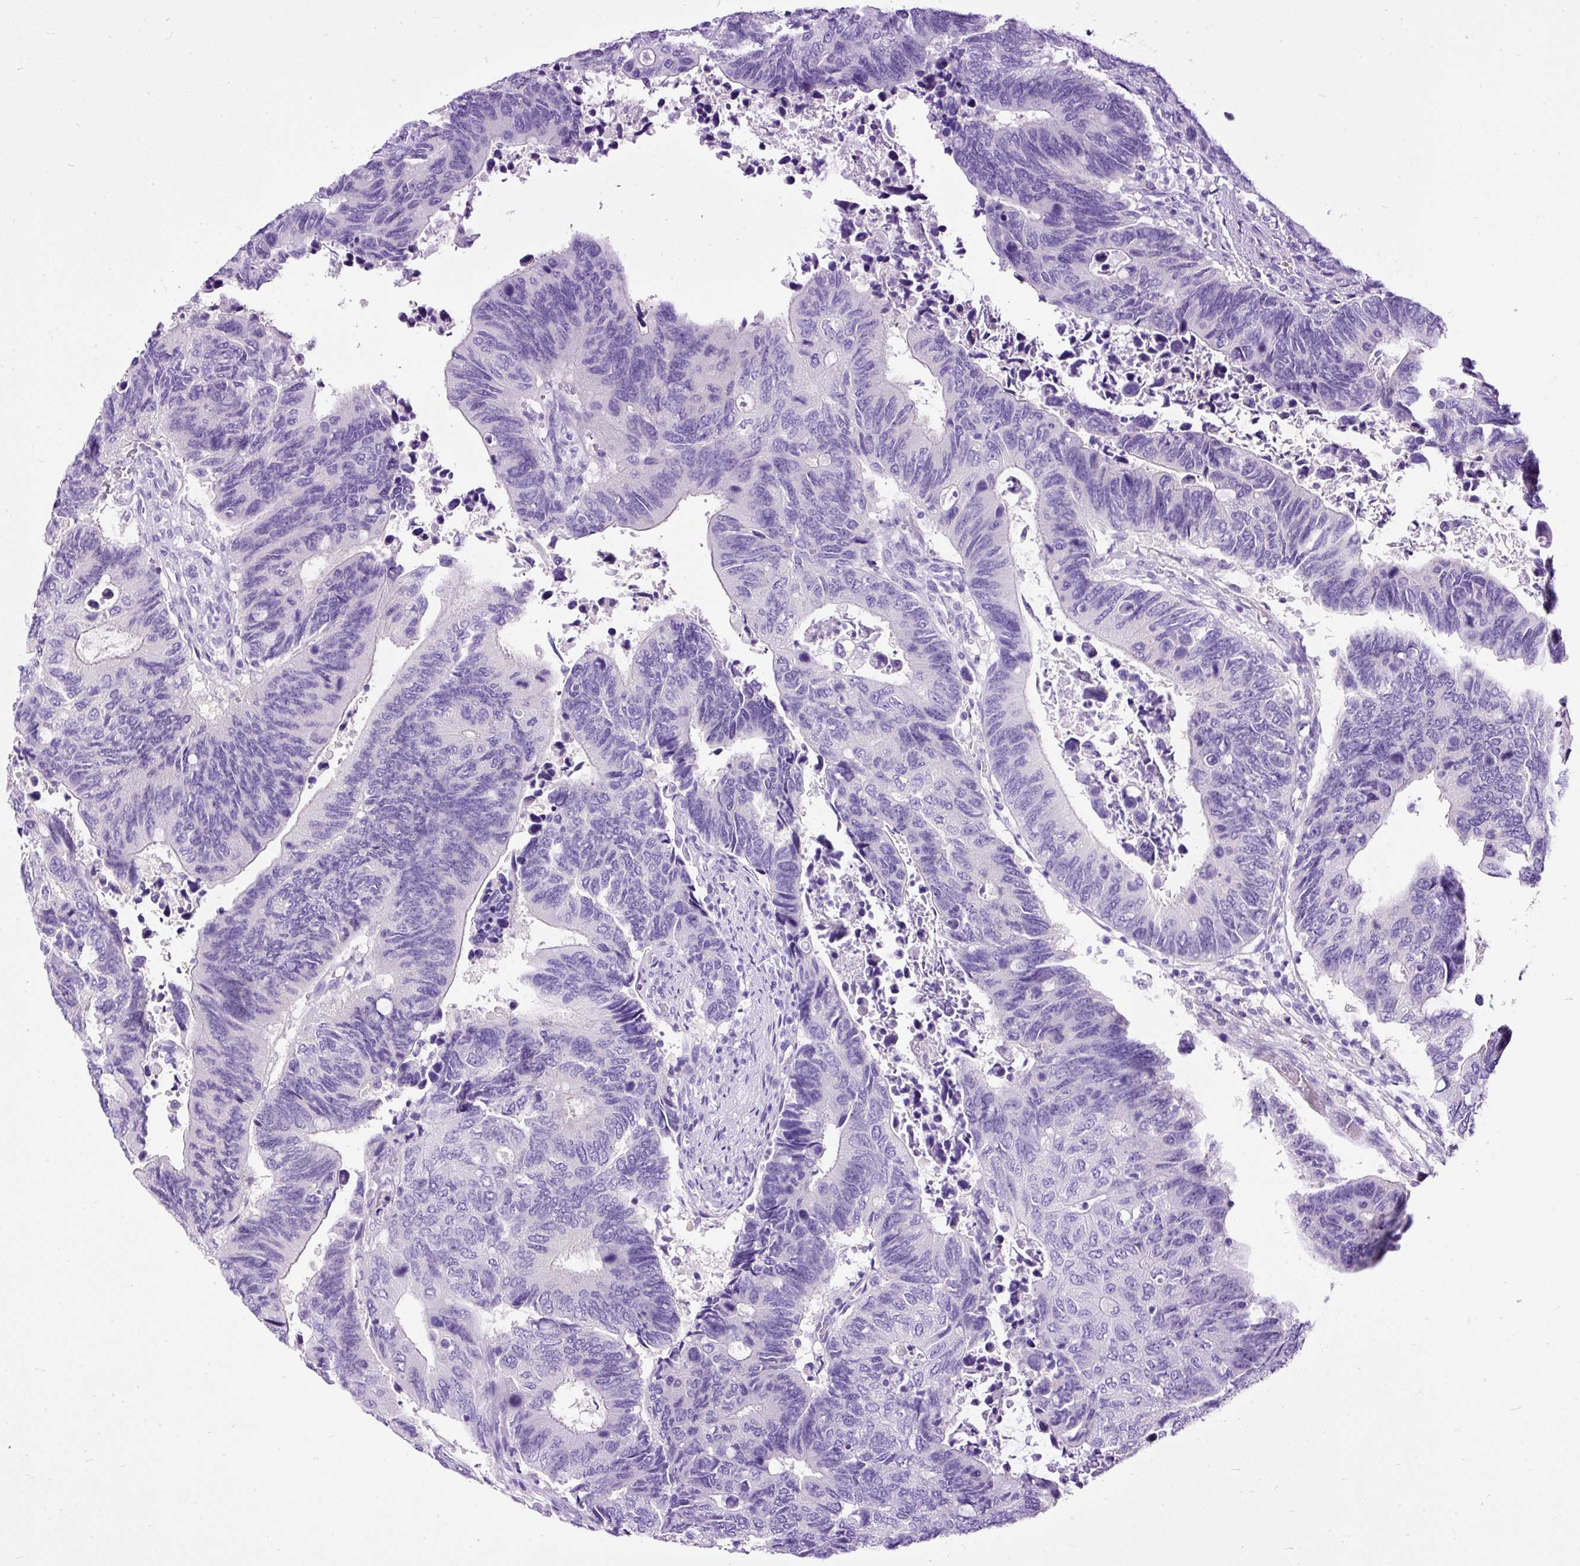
{"staining": {"intensity": "negative", "quantity": "none", "location": "none"}, "tissue": "colorectal cancer", "cell_type": "Tumor cells", "image_type": "cancer", "snomed": [{"axis": "morphology", "description": "Adenocarcinoma, NOS"}, {"axis": "topography", "description": "Colon"}], "caption": "An immunohistochemistry micrograph of adenocarcinoma (colorectal) is shown. There is no staining in tumor cells of adenocarcinoma (colorectal).", "gene": "STOX2", "patient": {"sex": "male", "age": 87}}